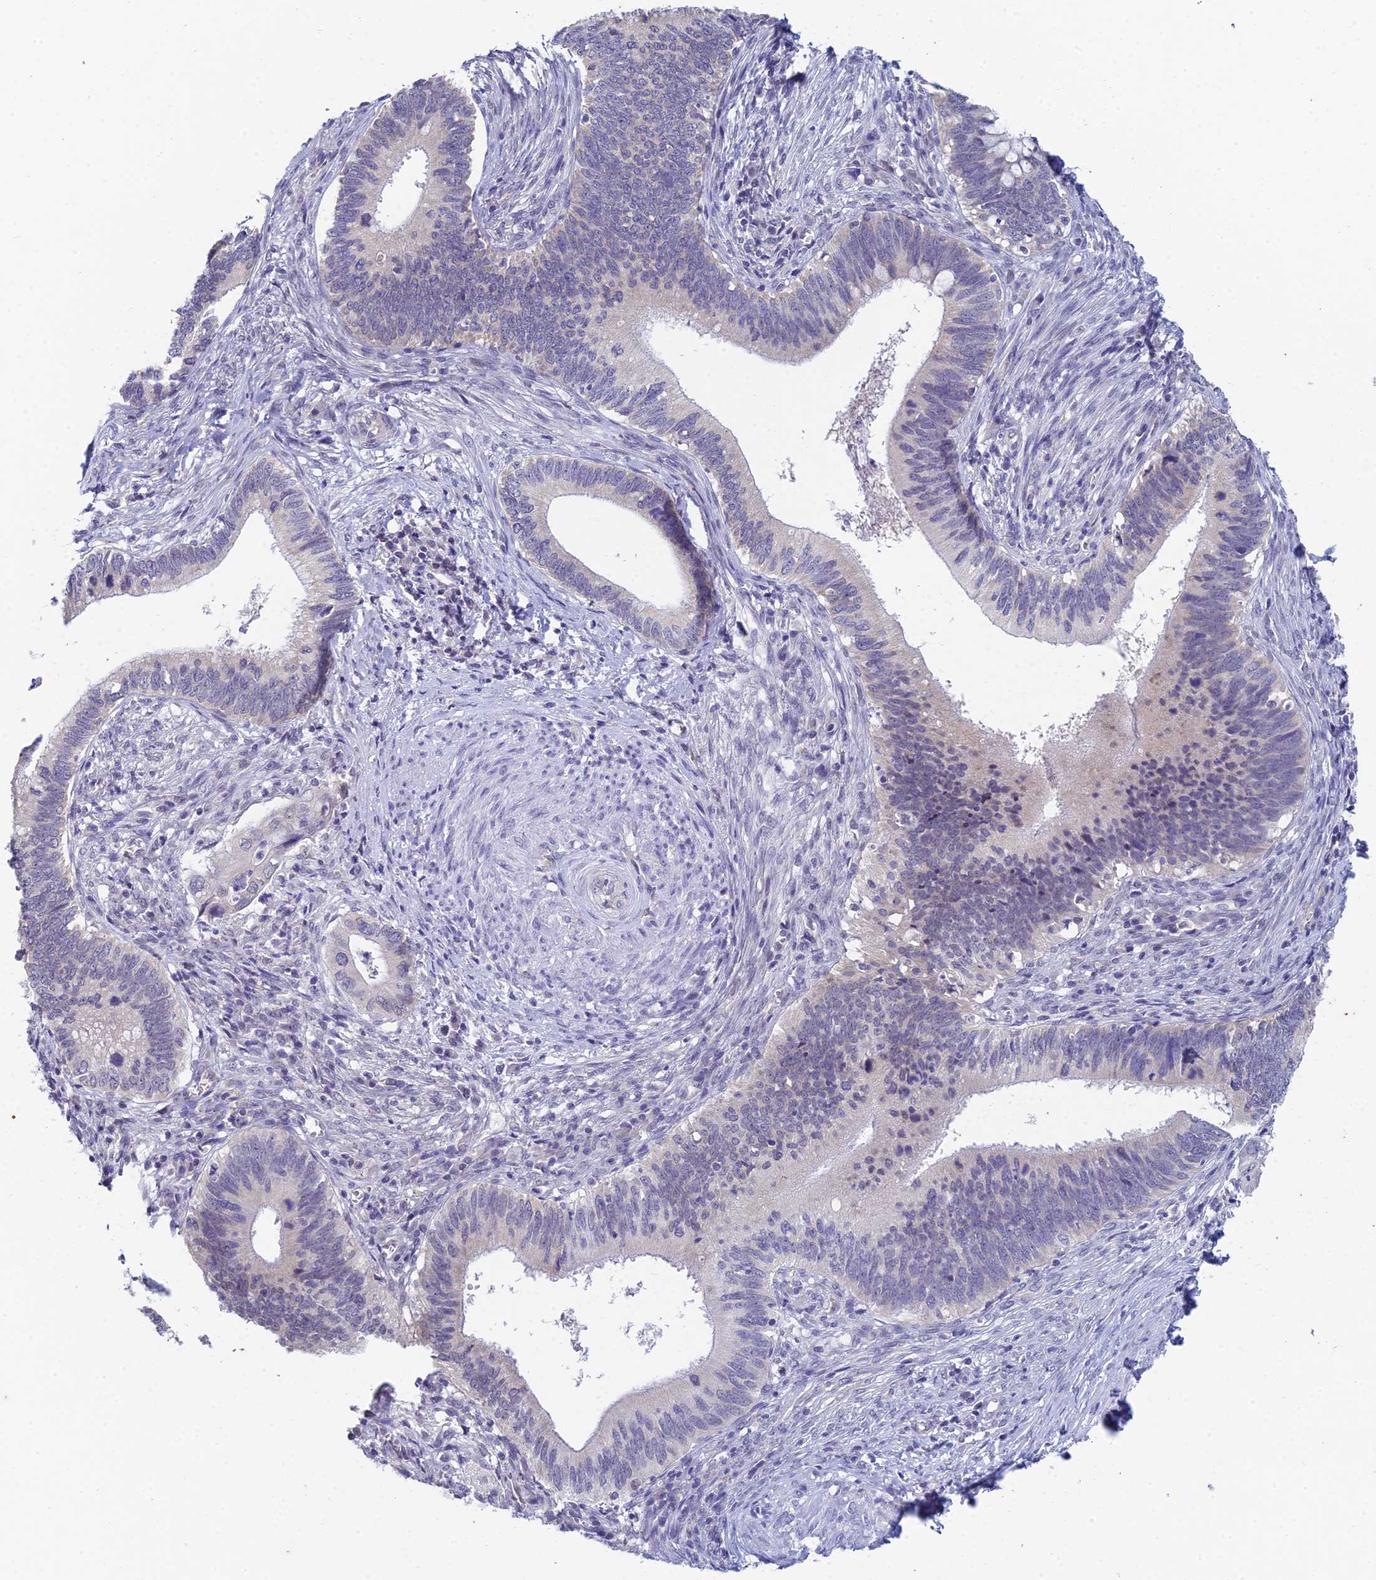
{"staining": {"intensity": "negative", "quantity": "none", "location": "none"}, "tissue": "cervical cancer", "cell_type": "Tumor cells", "image_type": "cancer", "snomed": [{"axis": "morphology", "description": "Adenocarcinoma, NOS"}, {"axis": "topography", "description": "Cervix"}], "caption": "Tumor cells are negative for brown protein staining in cervical cancer.", "gene": "EEF2KMT", "patient": {"sex": "female", "age": 42}}